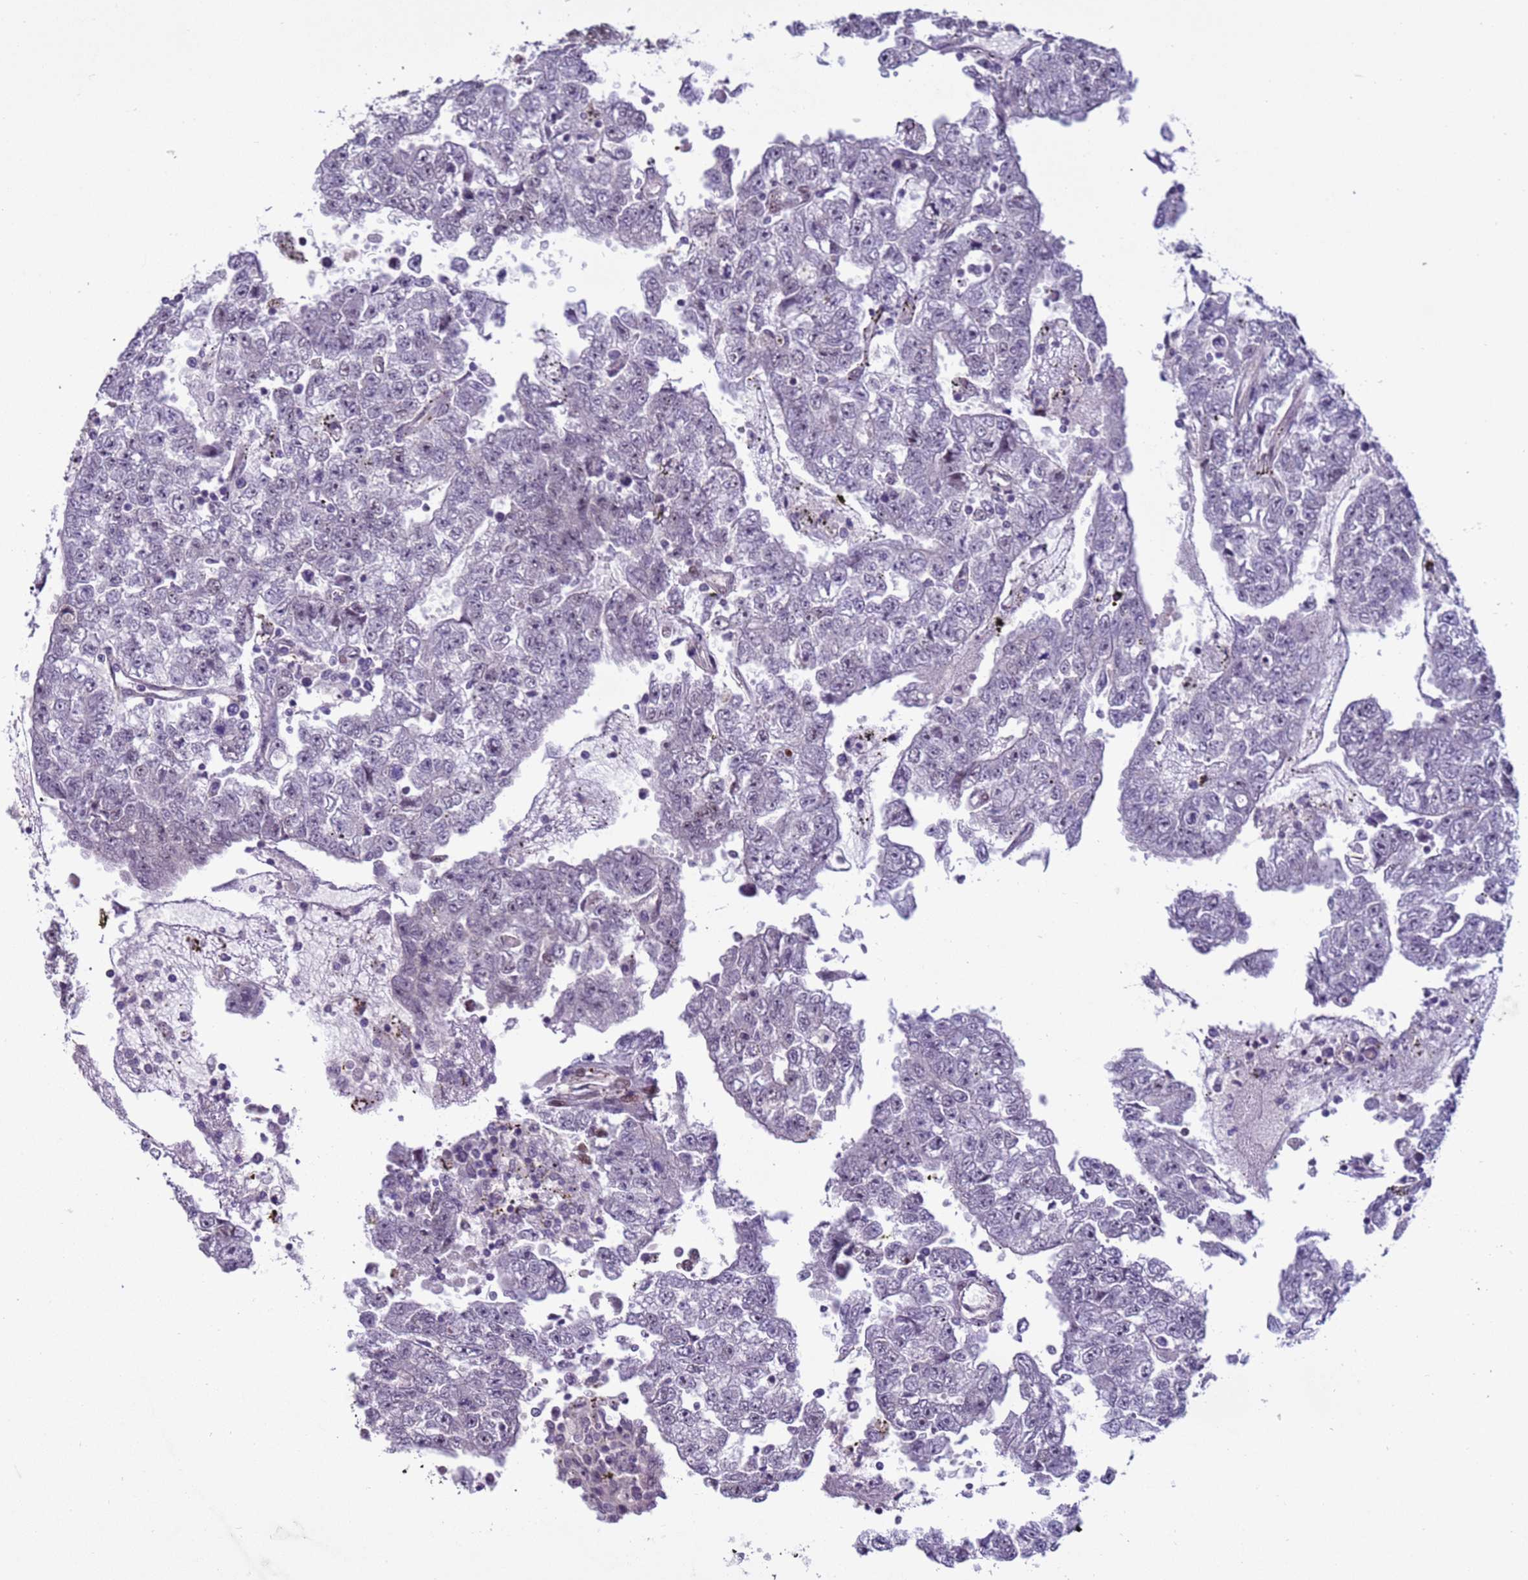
{"staining": {"intensity": "negative", "quantity": "none", "location": "none"}, "tissue": "testis cancer", "cell_type": "Tumor cells", "image_type": "cancer", "snomed": [{"axis": "morphology", "description": "Carcinoma, Embryonal, NOS"}, {"axis": "topography", "description": "Testis"}], "caption": "Immunohistochemical staining of human testis embryonal carcinoma shows no significant staining in tumor cells. Nuclei are stained in blue.", "gene": "SHC3", "patient": {"sex": "male", "age": 25}}